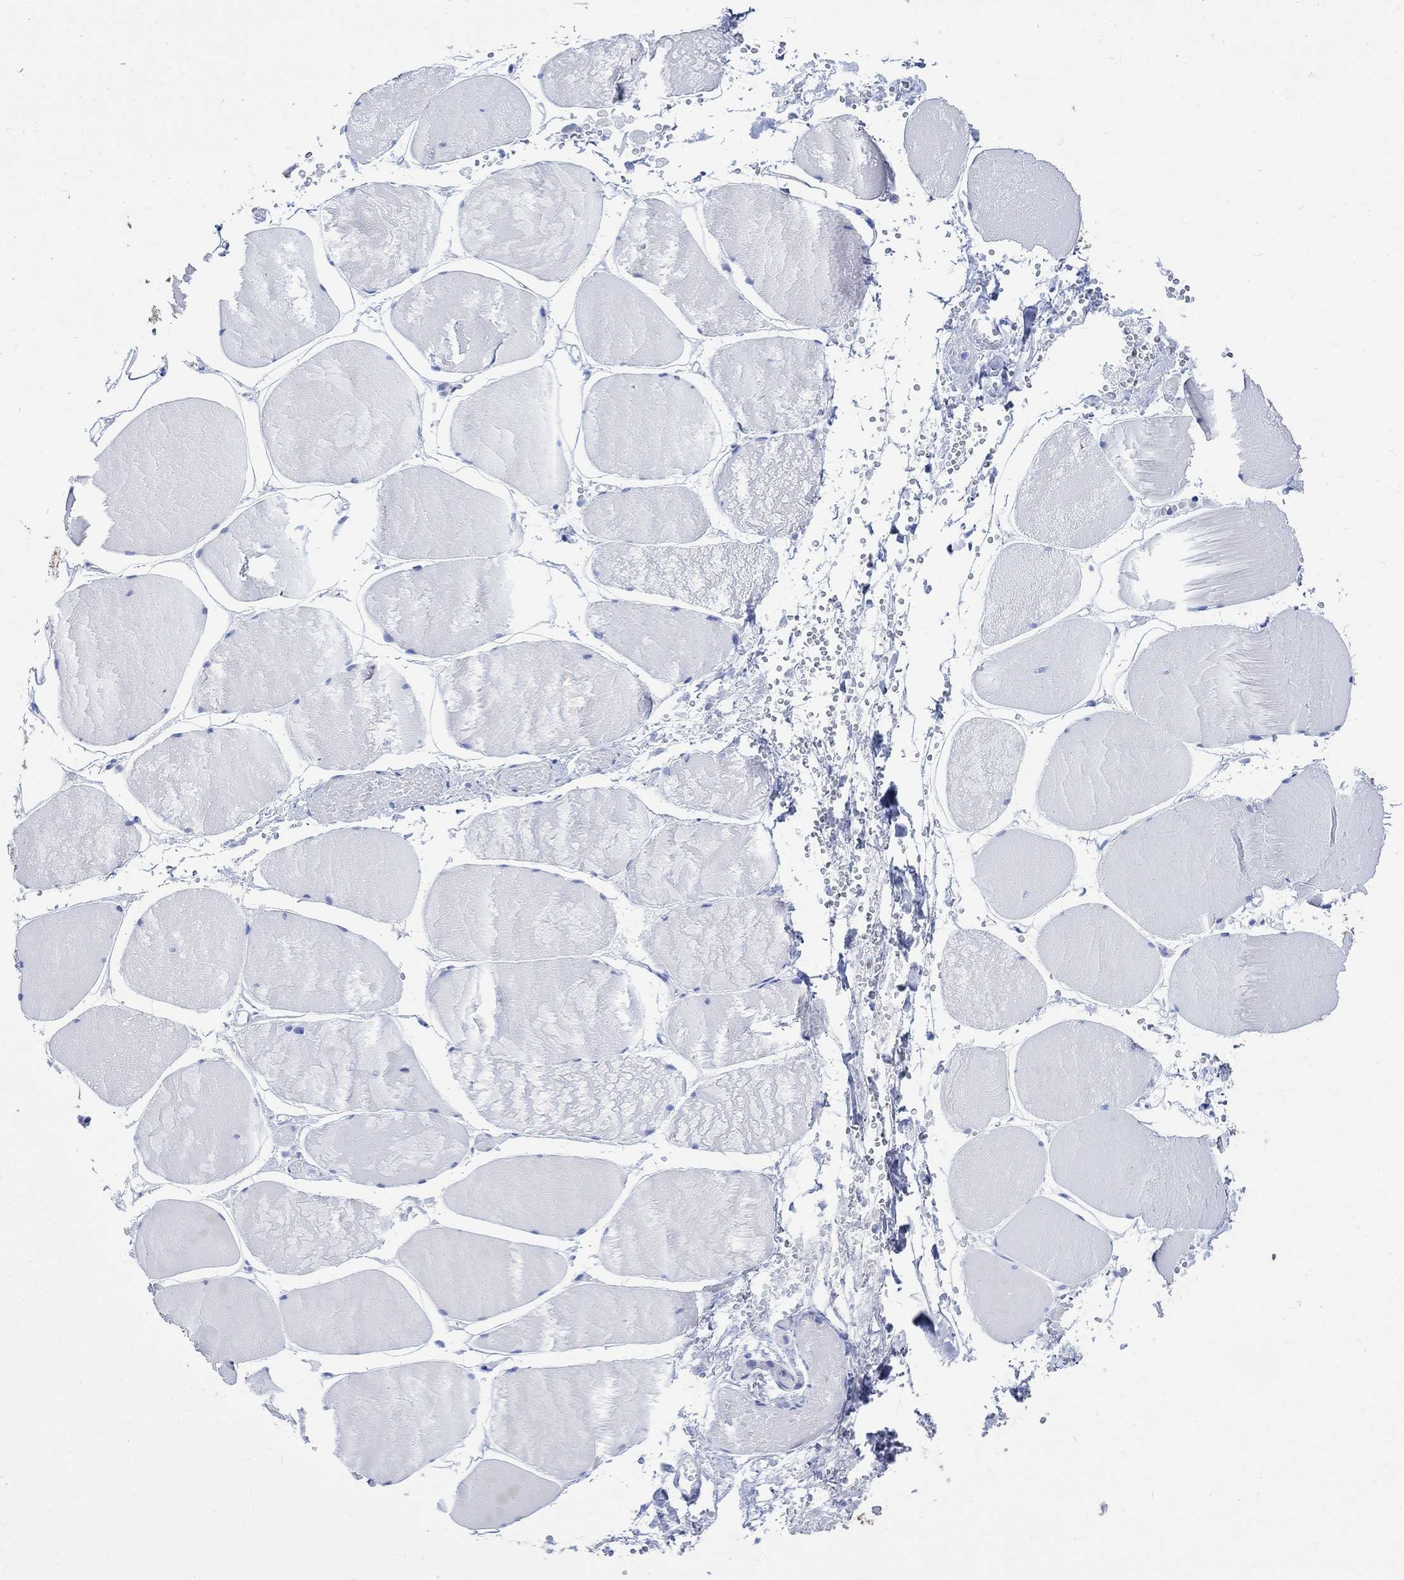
{"staining": {"intensity": "negative", "quantity": "none", "location": "none"}, "tissue": "skeletal muscle", "cell_type": "Myocytes", "image_type": "normal", "snomed": [{"axis": "morphology", "description": "Normal tissue, NOS"}, {"axis": "morphology", "description": "Malignant melanoma, Metastatic site"}, {"axis": "topography", "description": "Skeletal muscle"}], "caption": "A micrograph of skeletal muscle stained for a protein displays no brown staining in myocytes. The staining was performed using DAB to visualize the protein expression in brown, while the nuclei were stained in blue with hematoxylin (Magnification: 20x).", "gene": "CPLX1", "patient": {"sex": "male", "age": 50}}